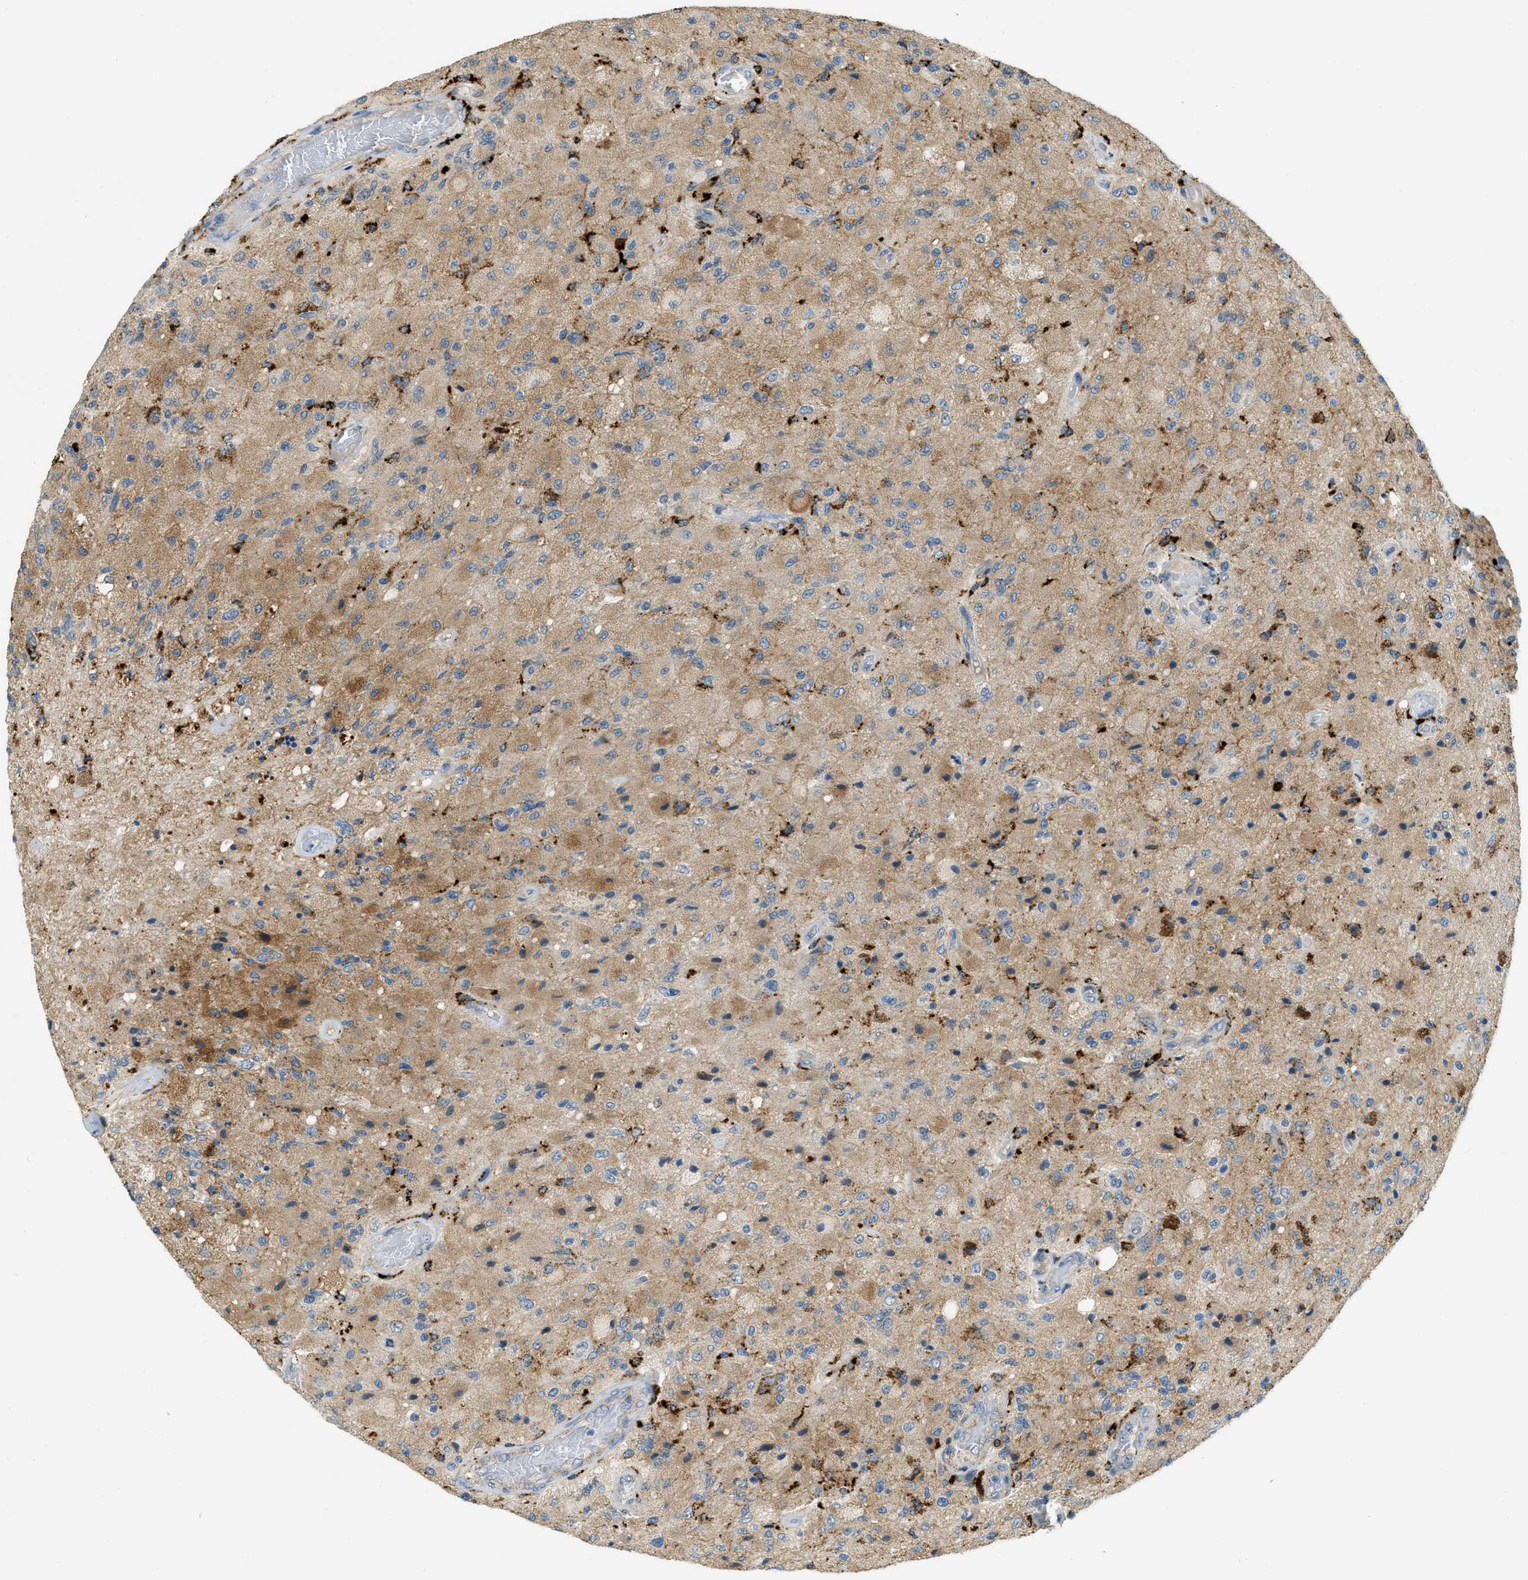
{"staining": {"intensity": "moderate", "quantity": "25%-75%", "location": "cytoplasmic/membranous"}, "tissue": "glioma", "cell_type": "Tumor cells", "image_type": "cancer", "snomed": [{"axis": "morphology", "description": "Normal tissue, NOS"}, {"axis": "morphology", "description": "Glioma, malignant, High grade"}, {"axis": "topography", "description": "Cerebral cortex"}], "caption": "This micrograph reveals IHC staining of malignant glioma (high-grade), with medium moderate cytoplasmic/membranous positivity in about 25%-75% of tumor cells.", "gene": "PLBD2", "patient": {"sex": "male", "age": 77}}